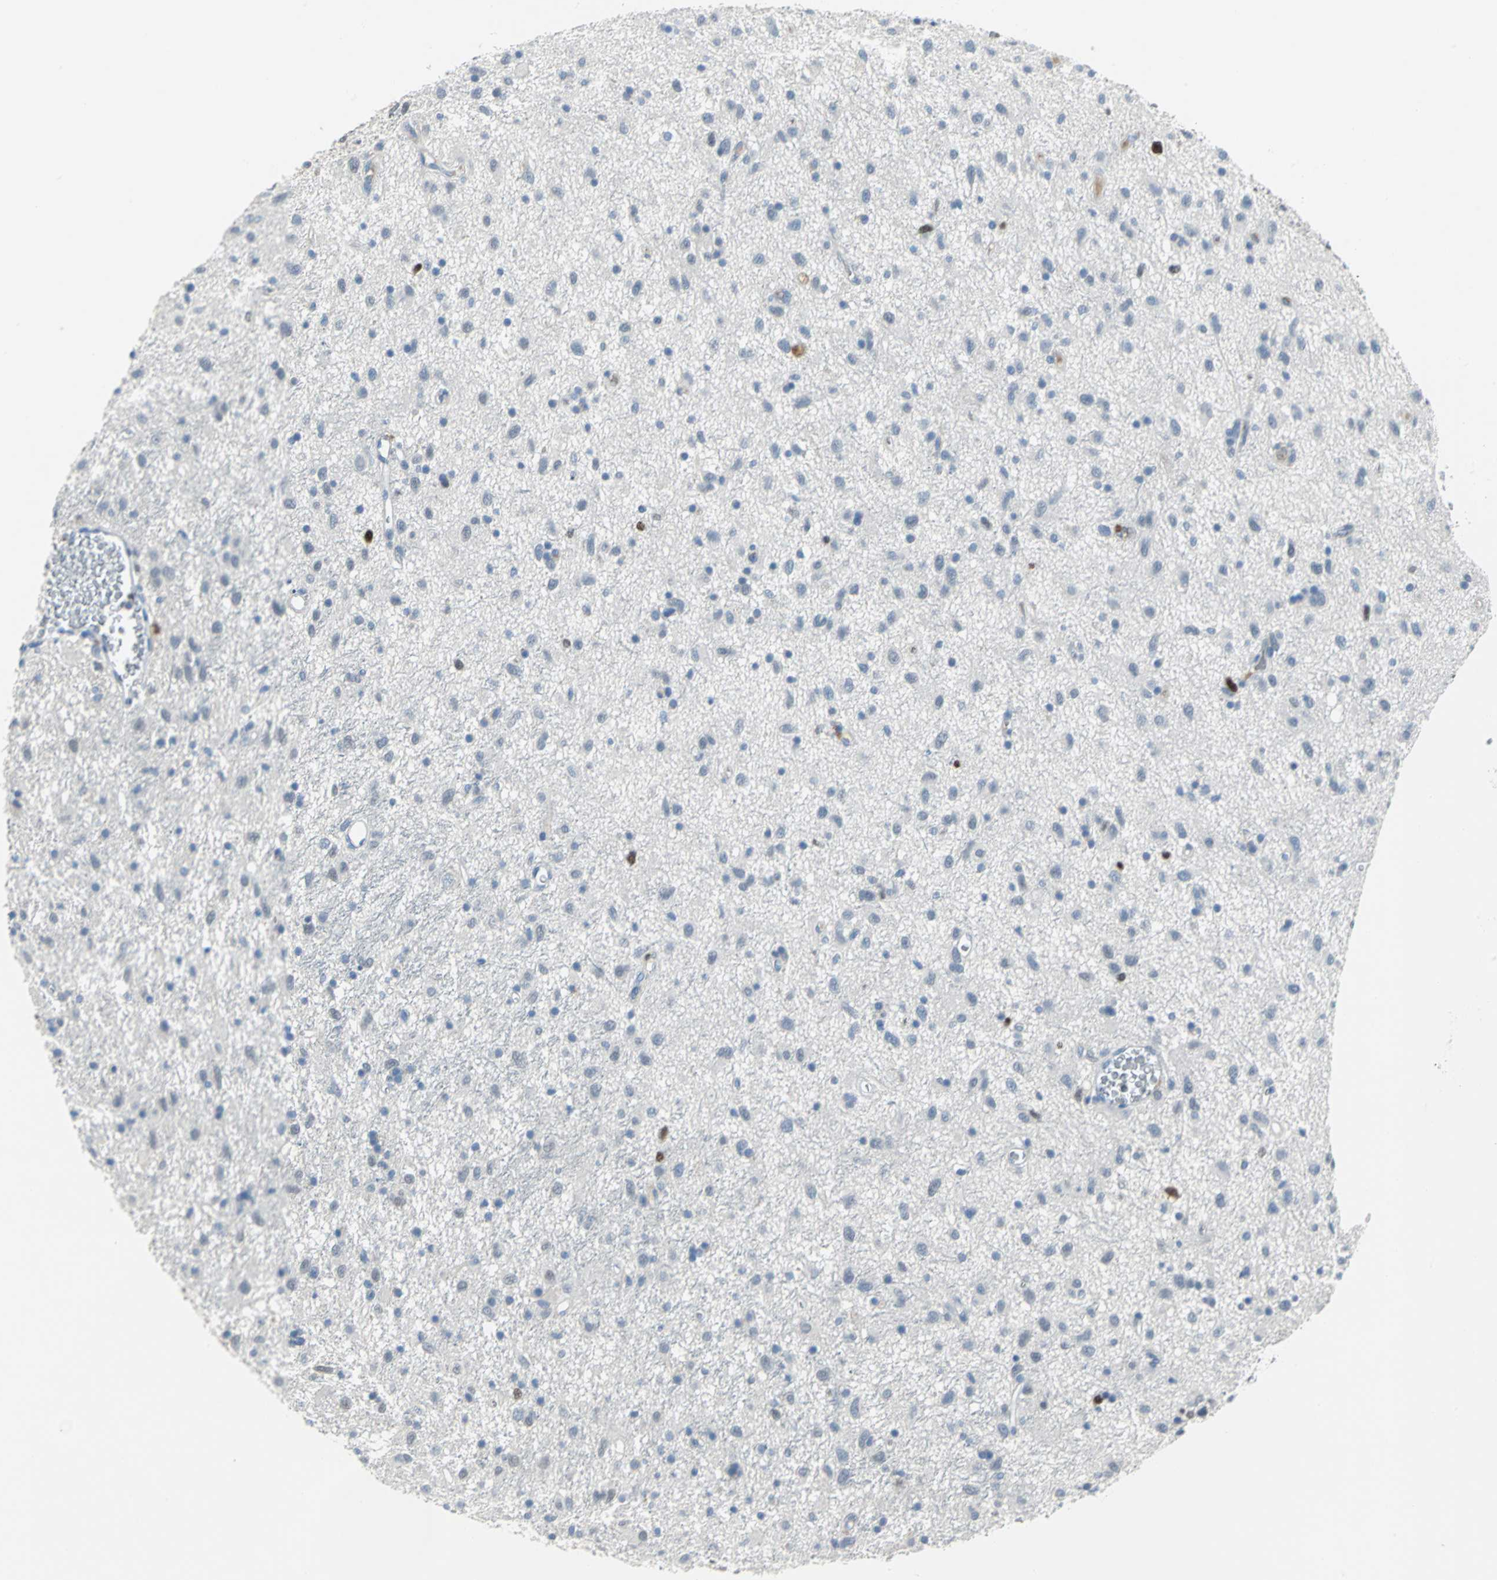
{"staining": {"intensity": "negative", "quantity": "none", "location": "none"}, "tissue": "glioma", "cell_type": "Tumor cells", "image_type": "cancer", "snomed": [{"axis": "morphology", "description": "Glioma, malignant, Low grade"}, {"axis": "topography", "description": "Brain"}], "caption": "Photomicrograph shows no significant protein positivity in tumor cells of glioma.", "gene": "MCM4", "patient": {"sex": "male", "age": 77}}